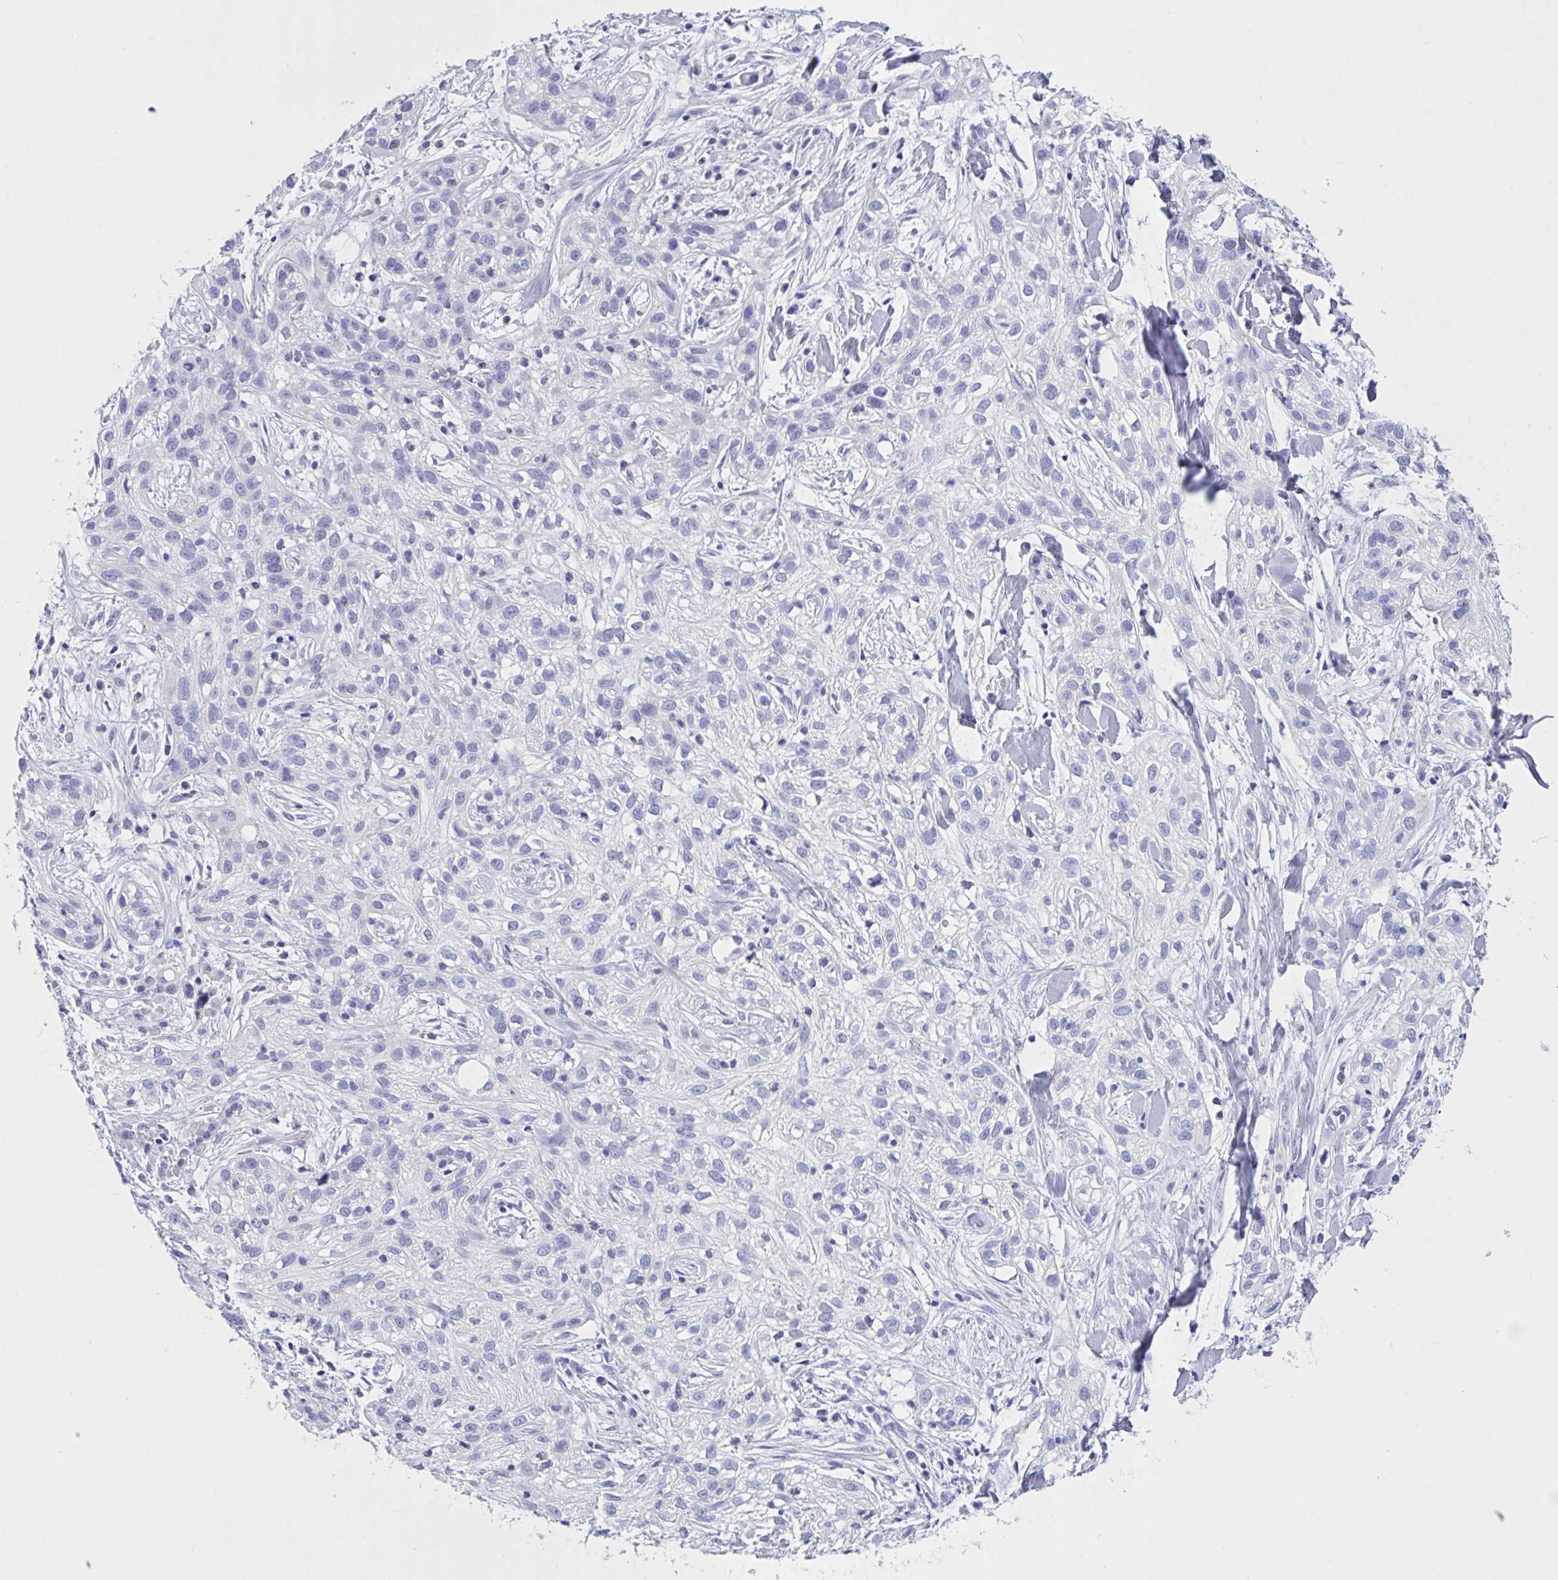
{"staining": {"intensity": "negative", "quantity": "none", "location": "none"}, "tissue": "skin cancer", "cell_type": "Tumor cells", "image_type": "cancer", "snomed": [{"axis": "morphology", "description": "Squamous cell carcinoma, NOS"}, {"axis": "topography", "description": "Skin"}], "caption": "The image displays no staining of tumor cells in squamous cell carcinoma (skin).", "gene": "OXLD1", "patient": {"sex": "male", "age": 82}}